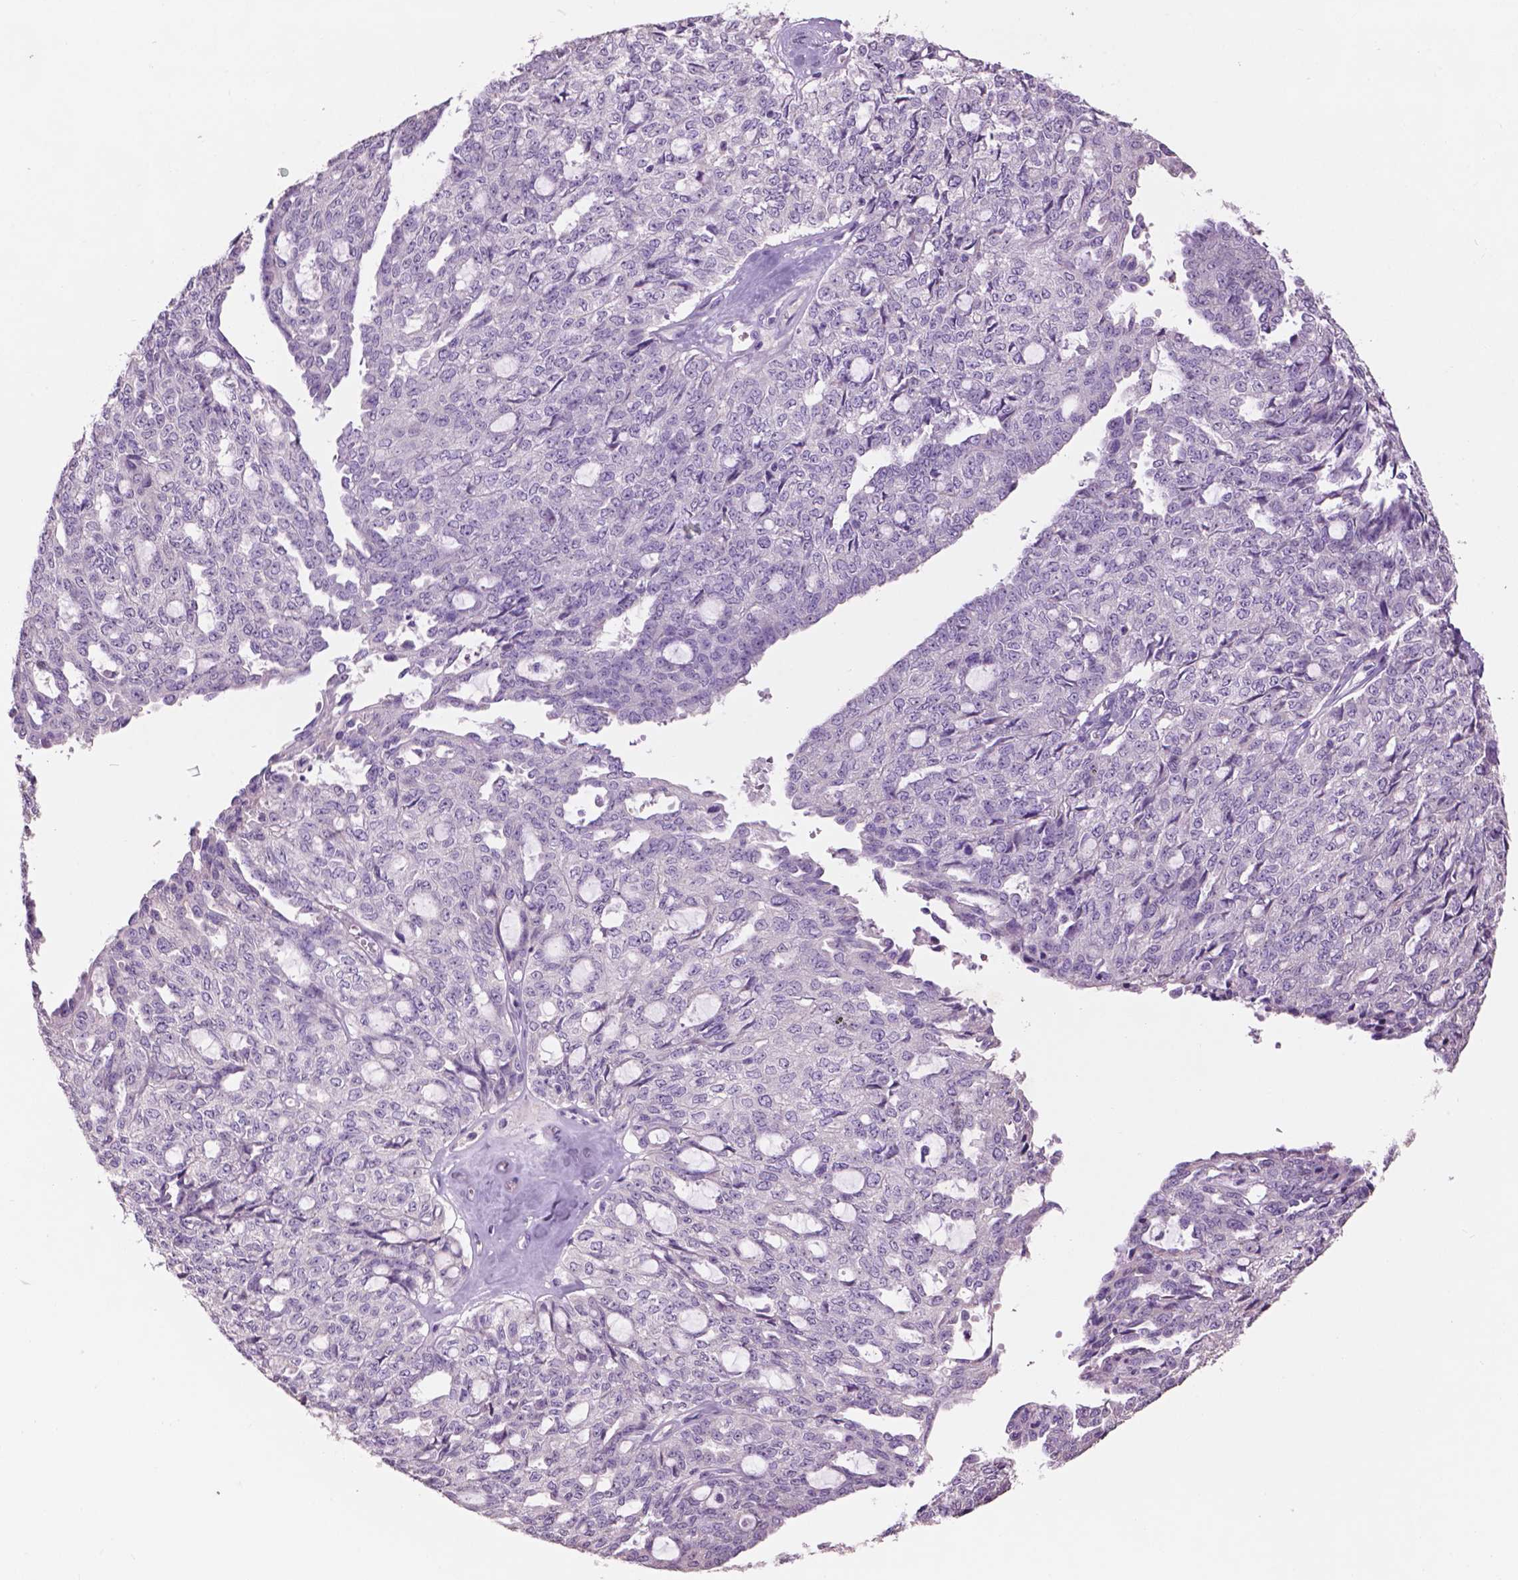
{"staining": {"intensity": "negative", "quantity": "none", "location": "none"}, "tissue": "ovarian cancer", "cell_type": "Tumor cells", "image_type": "cancer", "snomed": [{"axis": "morphology", "description": "Cystadenocarcinoma, serous, NOS"}, {"axis": "topography", "description": "Ovary"}], "caption": "The IHC micrograph has no significant staining in tumor cells of ovarian cancer (serous cystadenocarcinoma) tissue.", "gene": "CRYBA4", "patient": {"sex": "female", "age": 71}}